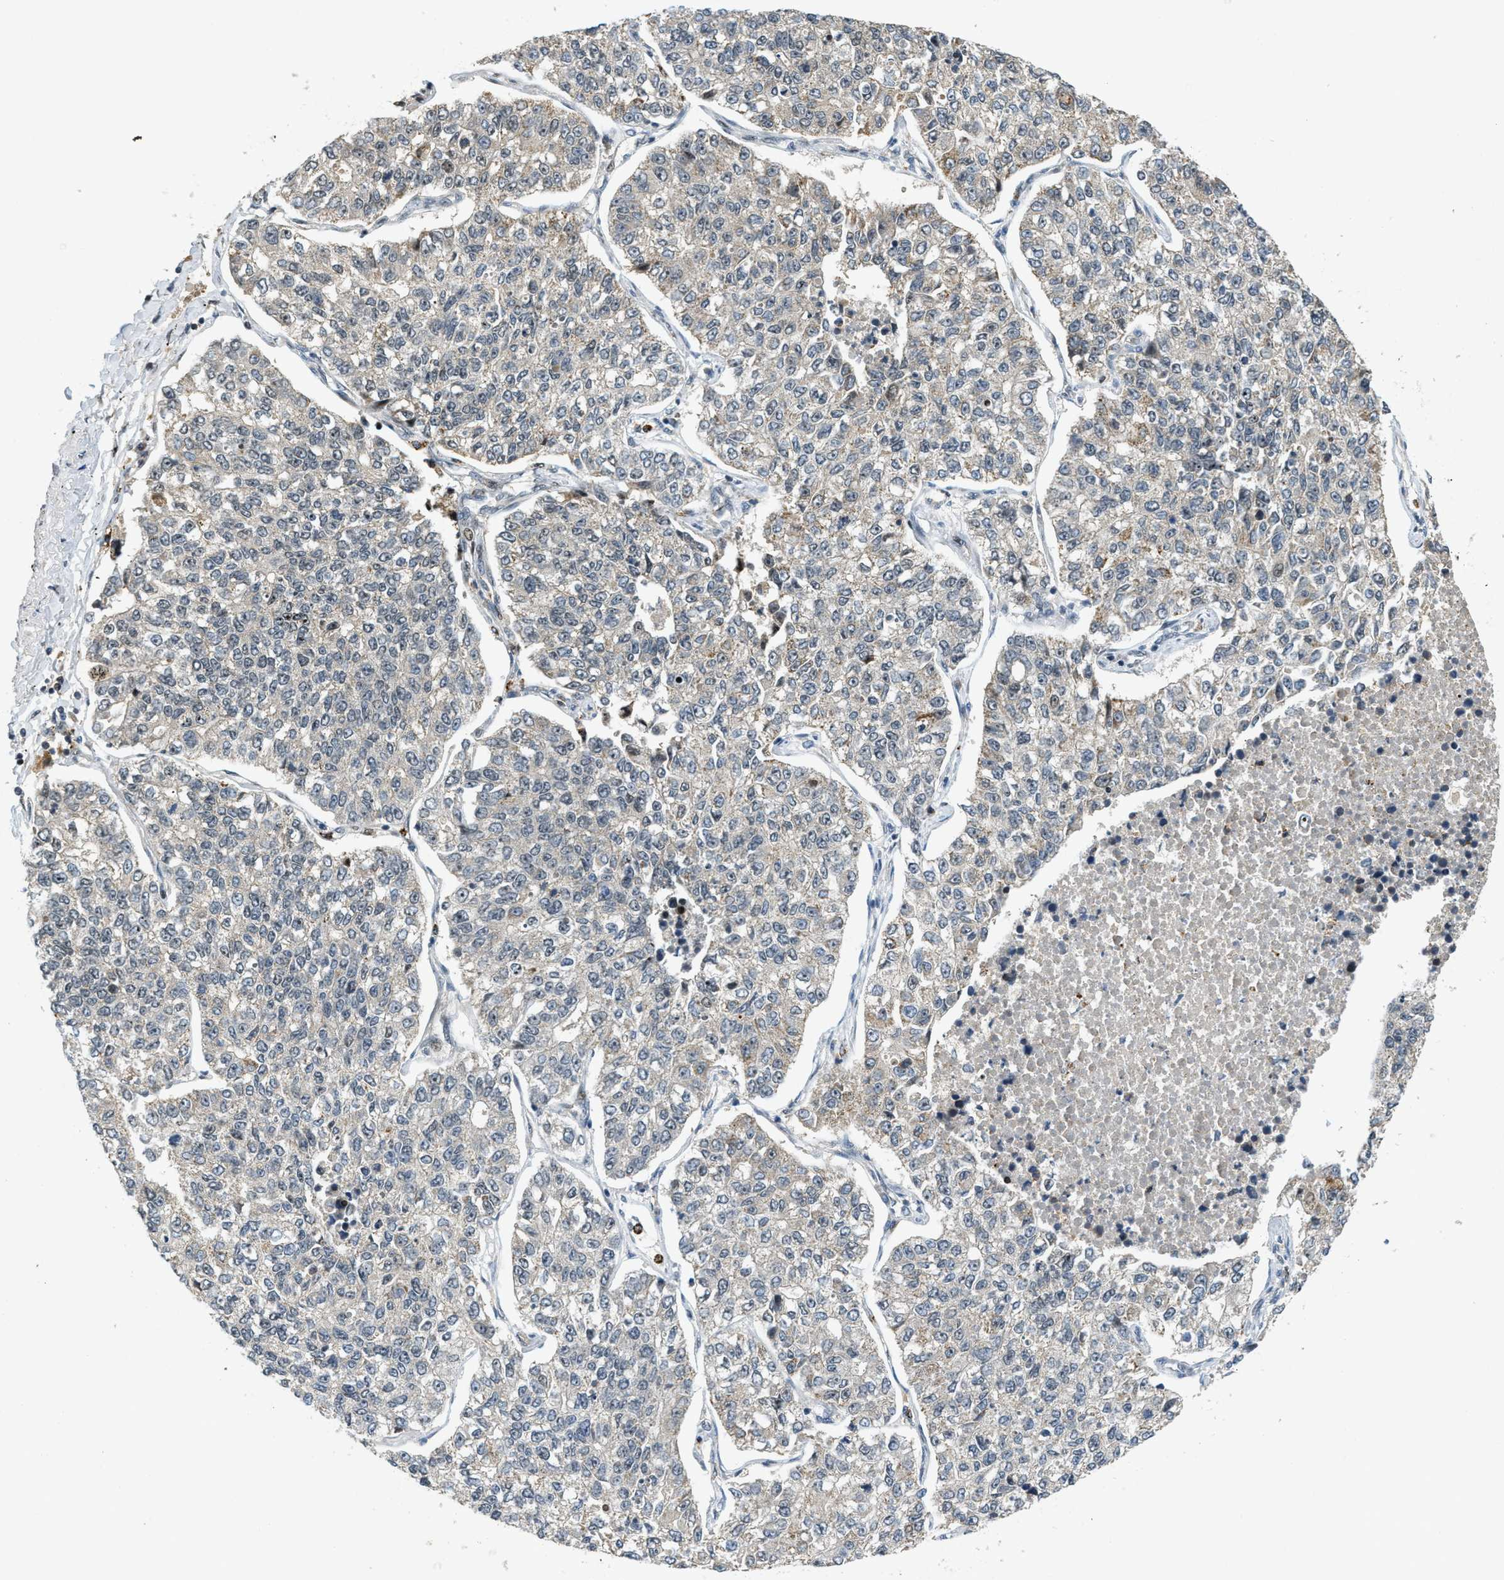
{"staining": {"intensity": "negative", "quantity": "none", "location": "none"}, "tissue": "lung cancer", "cell_type": "Tumor cells", "image_type": "cancer", "snomed": [{"axis": "morphology", "description": "Adenocarcinoma, NOS"}, {"axis": "topography", "description": "Lung"}], "caption": "The immunohistochemistry (IHC) image has no significant expression in tumor cells of lung adenocarcinoma tissue.", "gene": "TRAPPC14", "patient": {"sex": "male", "age": 49}}